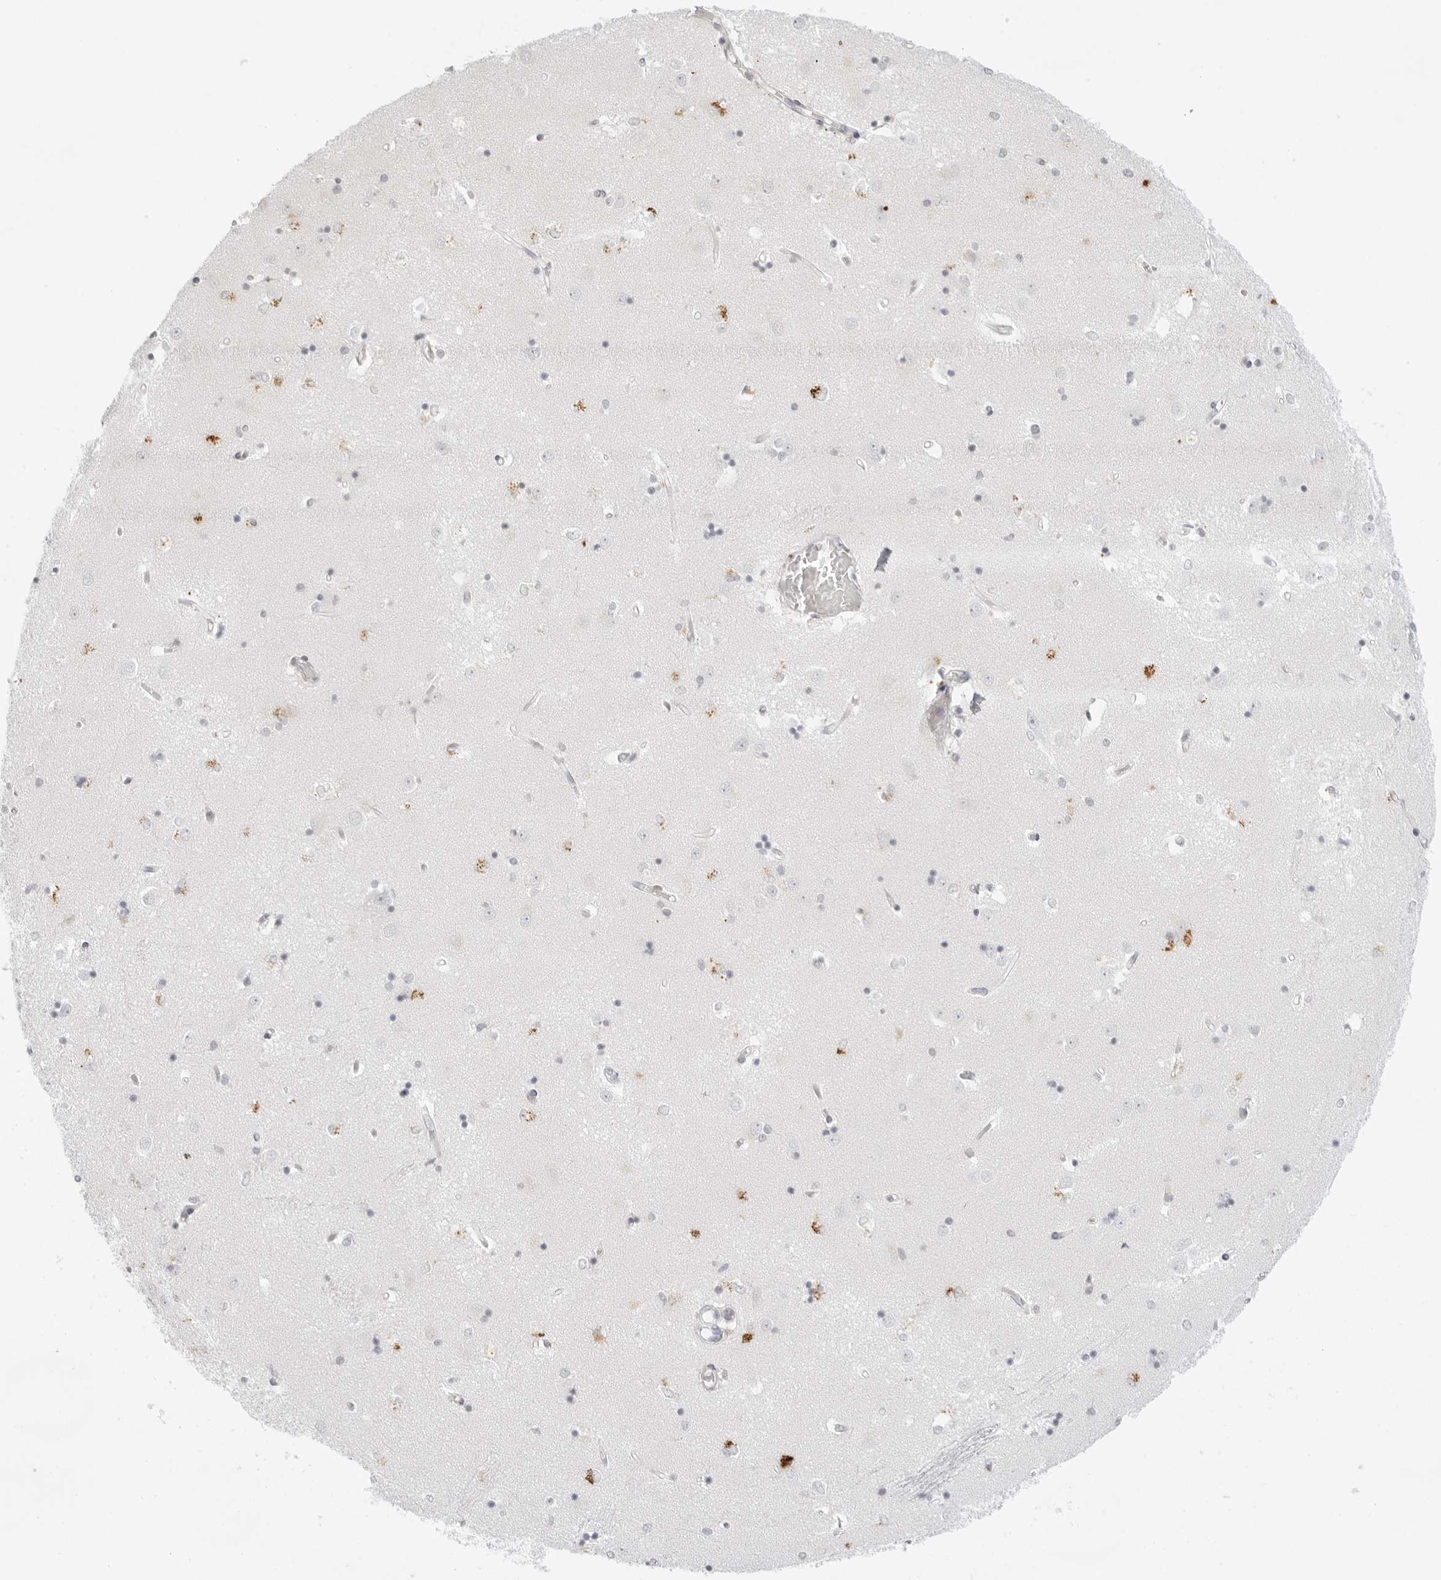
{"staining": {"intensity": "negative", "quantity": "none", "location": "none"}, "tissue": "caudate", "cell_type": "Glial cells", "image_type": "normal", "snomed": [{"axis": "morphology", "description": "Normal tissue, NOS"}, {"axis": "topography", "description": "Lateral ventricle wall"}], "caption": "This is an immunohistochemistry photomicrograph of benign caudate. There is no staining in glial cells.", "gene": "TNFRSF14", "patient": {"sex": "male", "age": 45}}